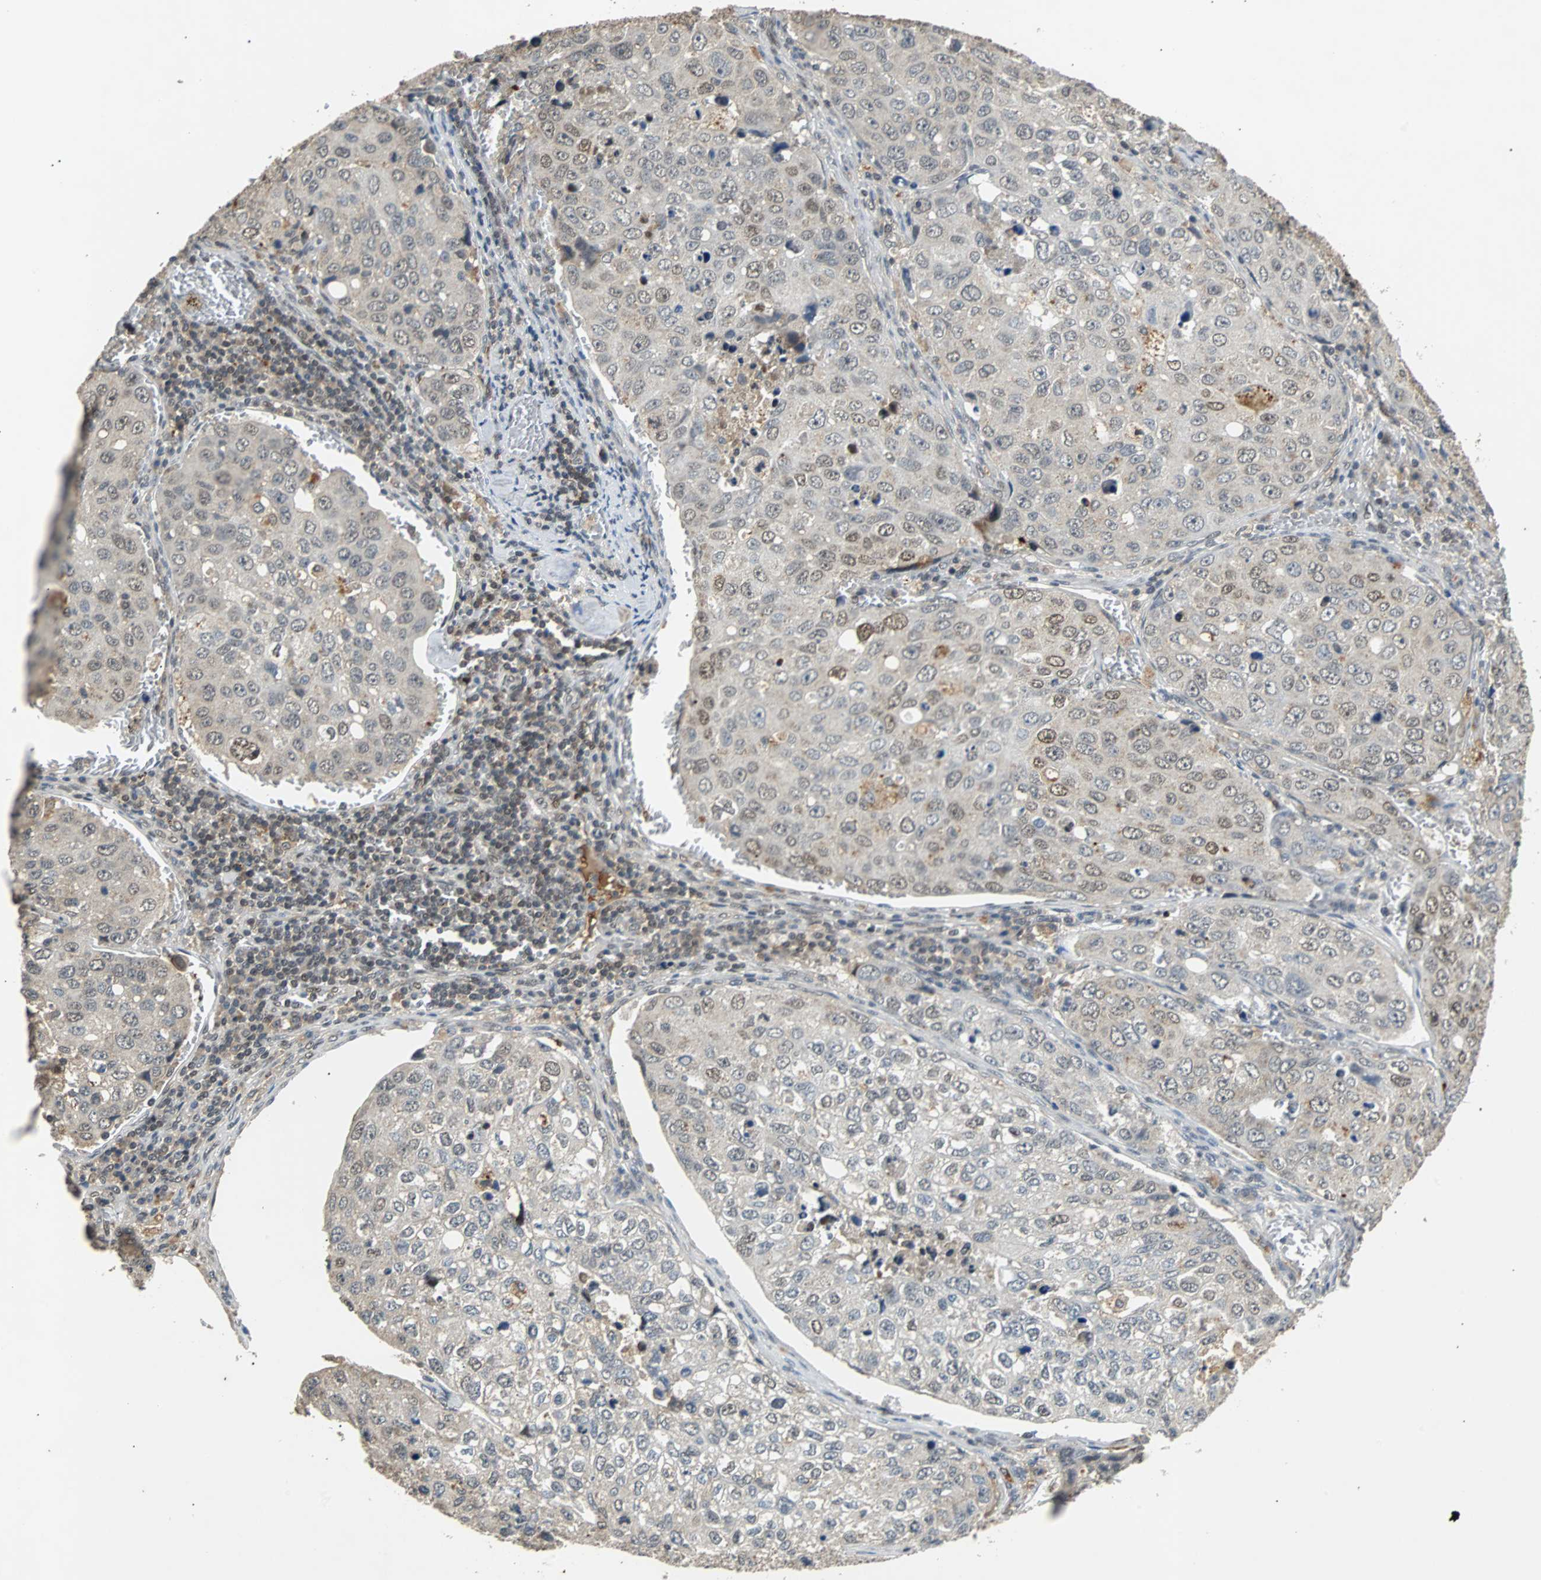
{"staining": {"intensity": "weak", "quantity": "<25%", "location": "cytoplasmic/membranous,nuclear"}, "tissue": "urothelial cancer", "cell_type": "Tumor cells", "image_type": "cancer", "snomed": [{"axis": "morphology", "description": "Urothelial carcinoma, High grade"}, {"axis": "topography", "description": "Lymph node"}, {"axis": "topography", "description": "Urinary bladder"}], "caption": "Micrograph shows no significant protein staining in tumor cells of urothelial carcinoma (high-grade).", "gene": "PHC1", "patient": {"sex": "male", "age": 51}}